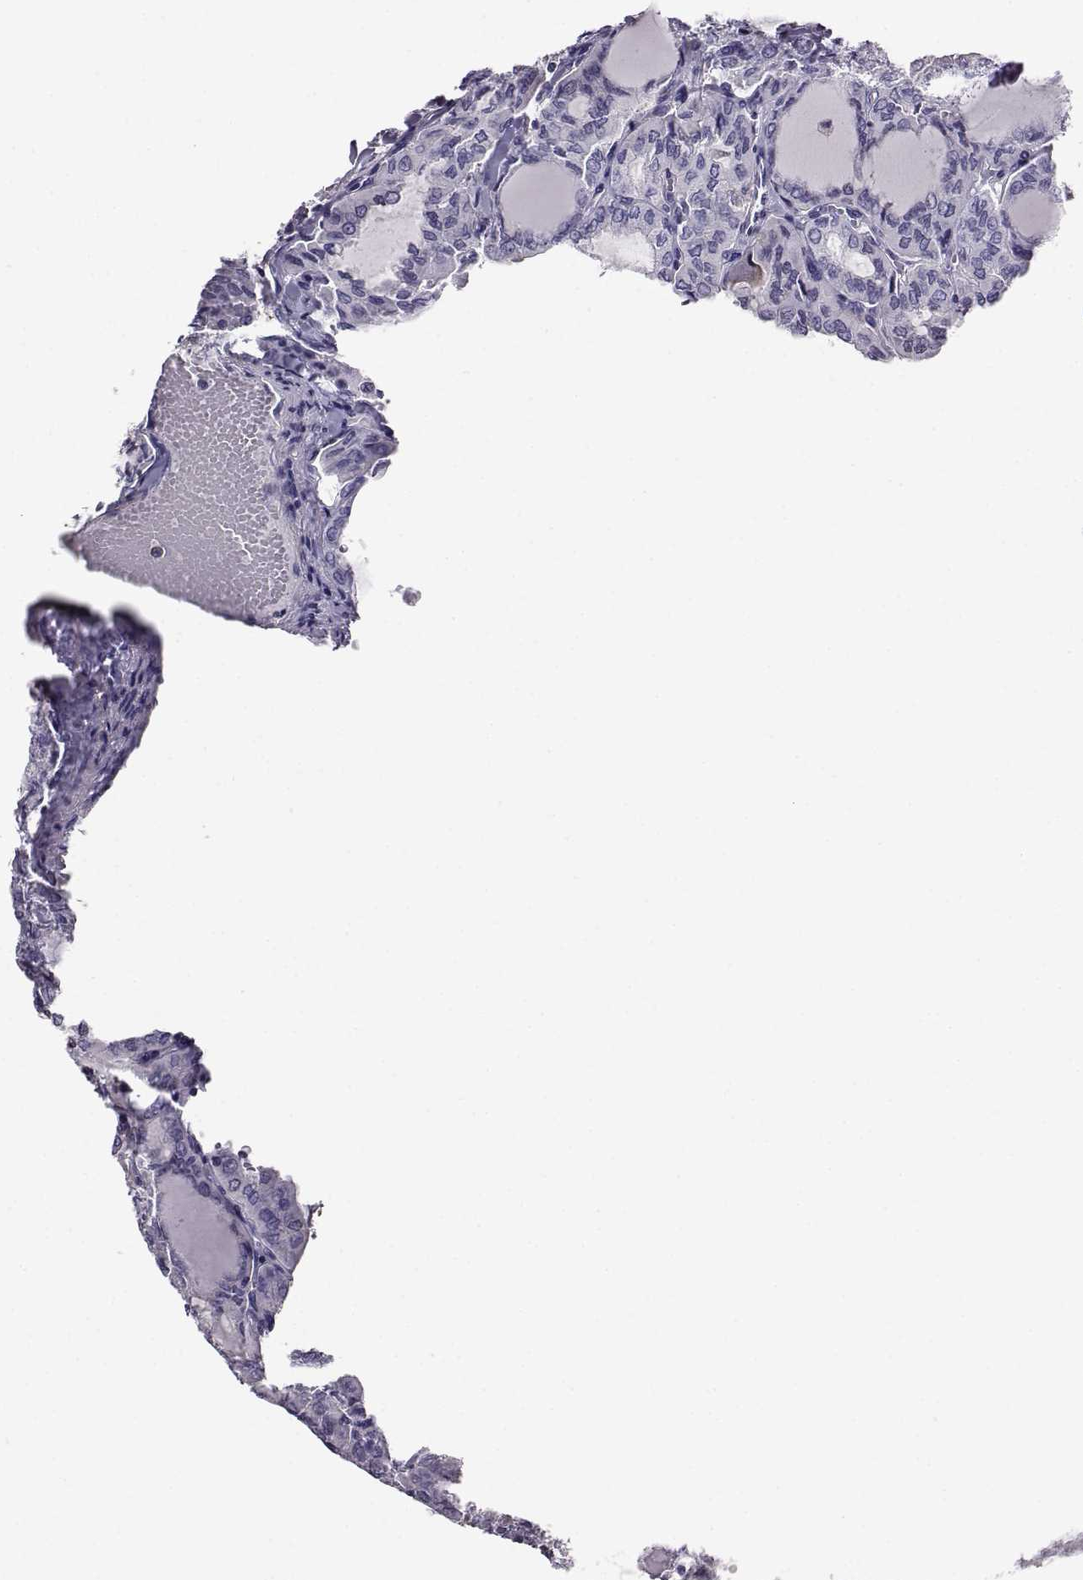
{"staining": {"intensity": "negative", "quantity": "none", "location": "none"}, "tissue": "thyroid cancer", "cell_type": "Tumor cells", "image_type": "cancer", "snomed": [{"axis": "morphology", "description": "Papillary adenocarcinoma, NOS"}, {"axis": "topography", "description": "Thyroid gland"}], "caption": "Tumor cells are negative for brown protein staining in papillary adenocarcinoma (thyroid).", "gene": "AKR1B1", "patient": {"sex": "male", "age": 20}}